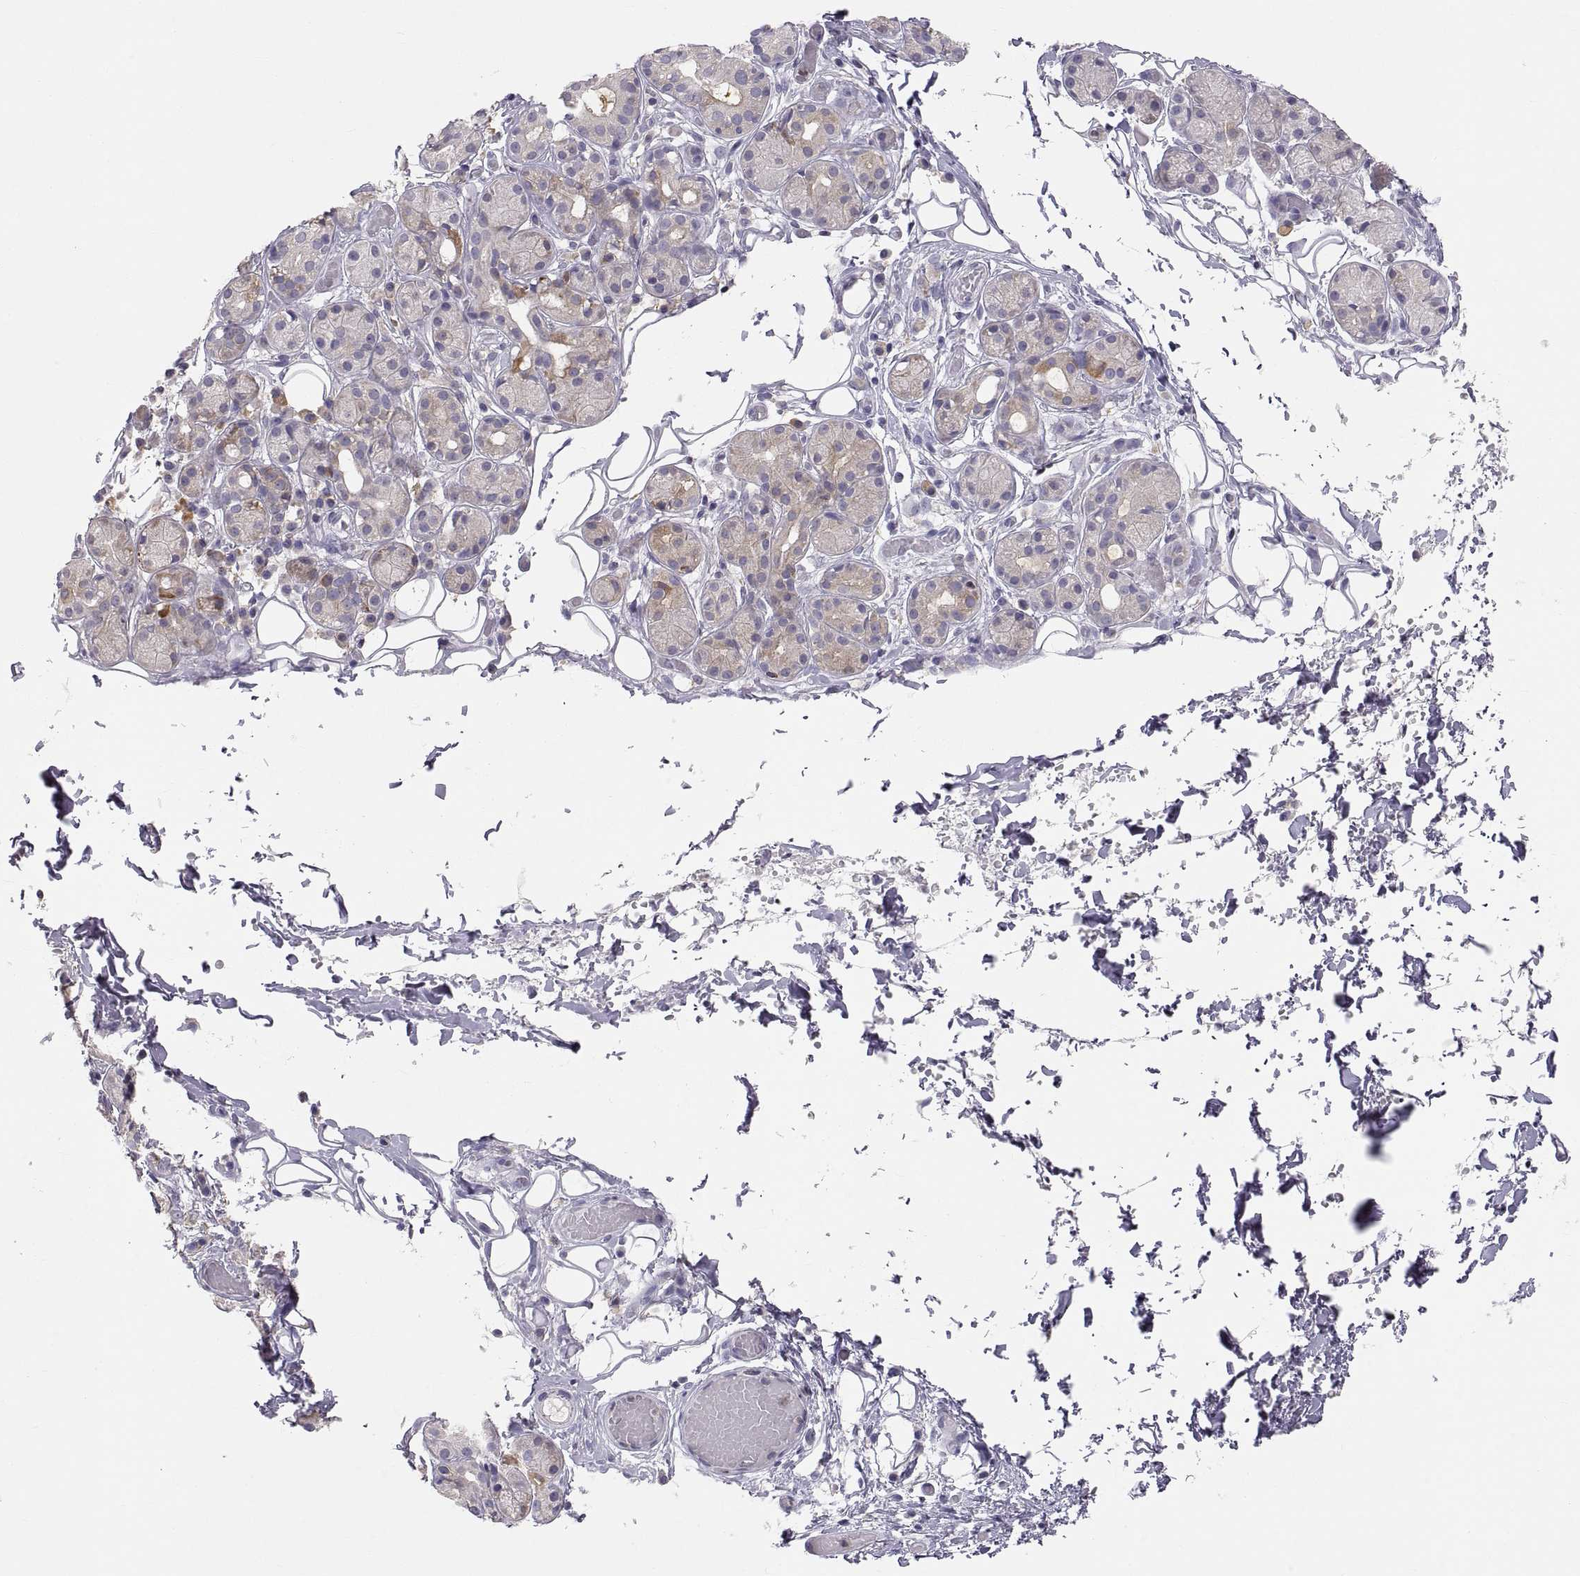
{"staining": {"intensity": "weak", "quantity": "<25%", "location": "cytoplasmic/membranous"}, "tissue": "salivary gland", "cell_type": "Glandular cells", "image_type": "normal", "snomed": [{"axis": "morphology", "description": "Normal tissue, NOS"}, {"axis": "topography", "description": "Salivary gland"}, {"axis": "topography", "description": "Peripheral nerve tissue"}], "caption": "IHC of benign salivary gland demonstrates no staining in glandular cells.", "gene": "ERO1A", "patient": {"sex": "male", "age": 71}}